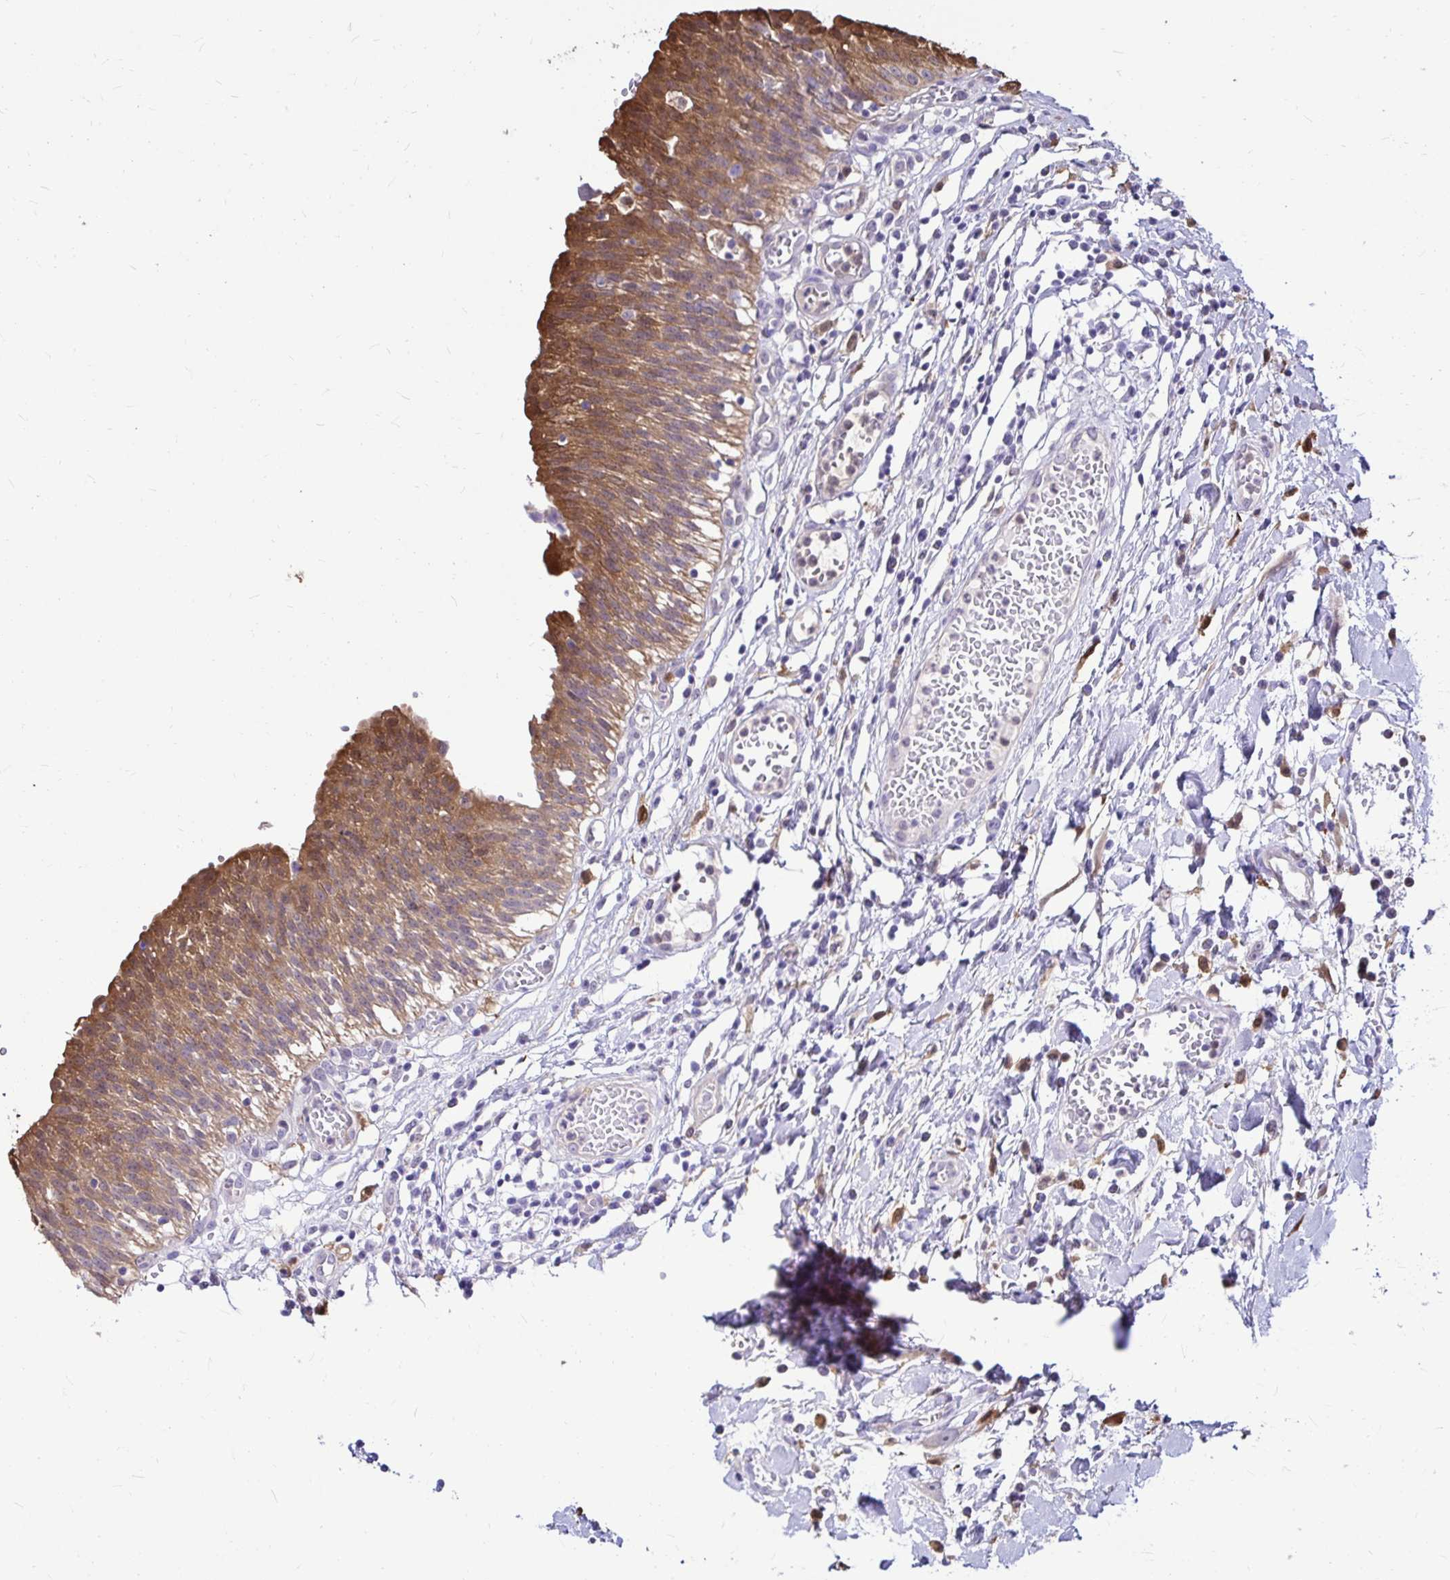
{"staining": {"intensity": "moderate", "quantity": ">75%", "location": "cytoplasmic/membranous,nuclear"}, "tissue": "urinary bladder", "cell_type": "Urothelial cells", "image_type": "normal", "snomed": [{"axis": "morphology", "description": "Normal tissue, NOS"}, {"axis": "topography", "description": "Urinary bladder"}], "caption": "A medium amount of moderate cytoplasmic/membranous,nuclear staining is present in about >75% of urothelial cells in benign urinary bladder. Ihc stains the protein of interest in brown and the nuclei are stained blue.", "gene": "IDH1", "patient": {"sex": "male", "age": 64}}